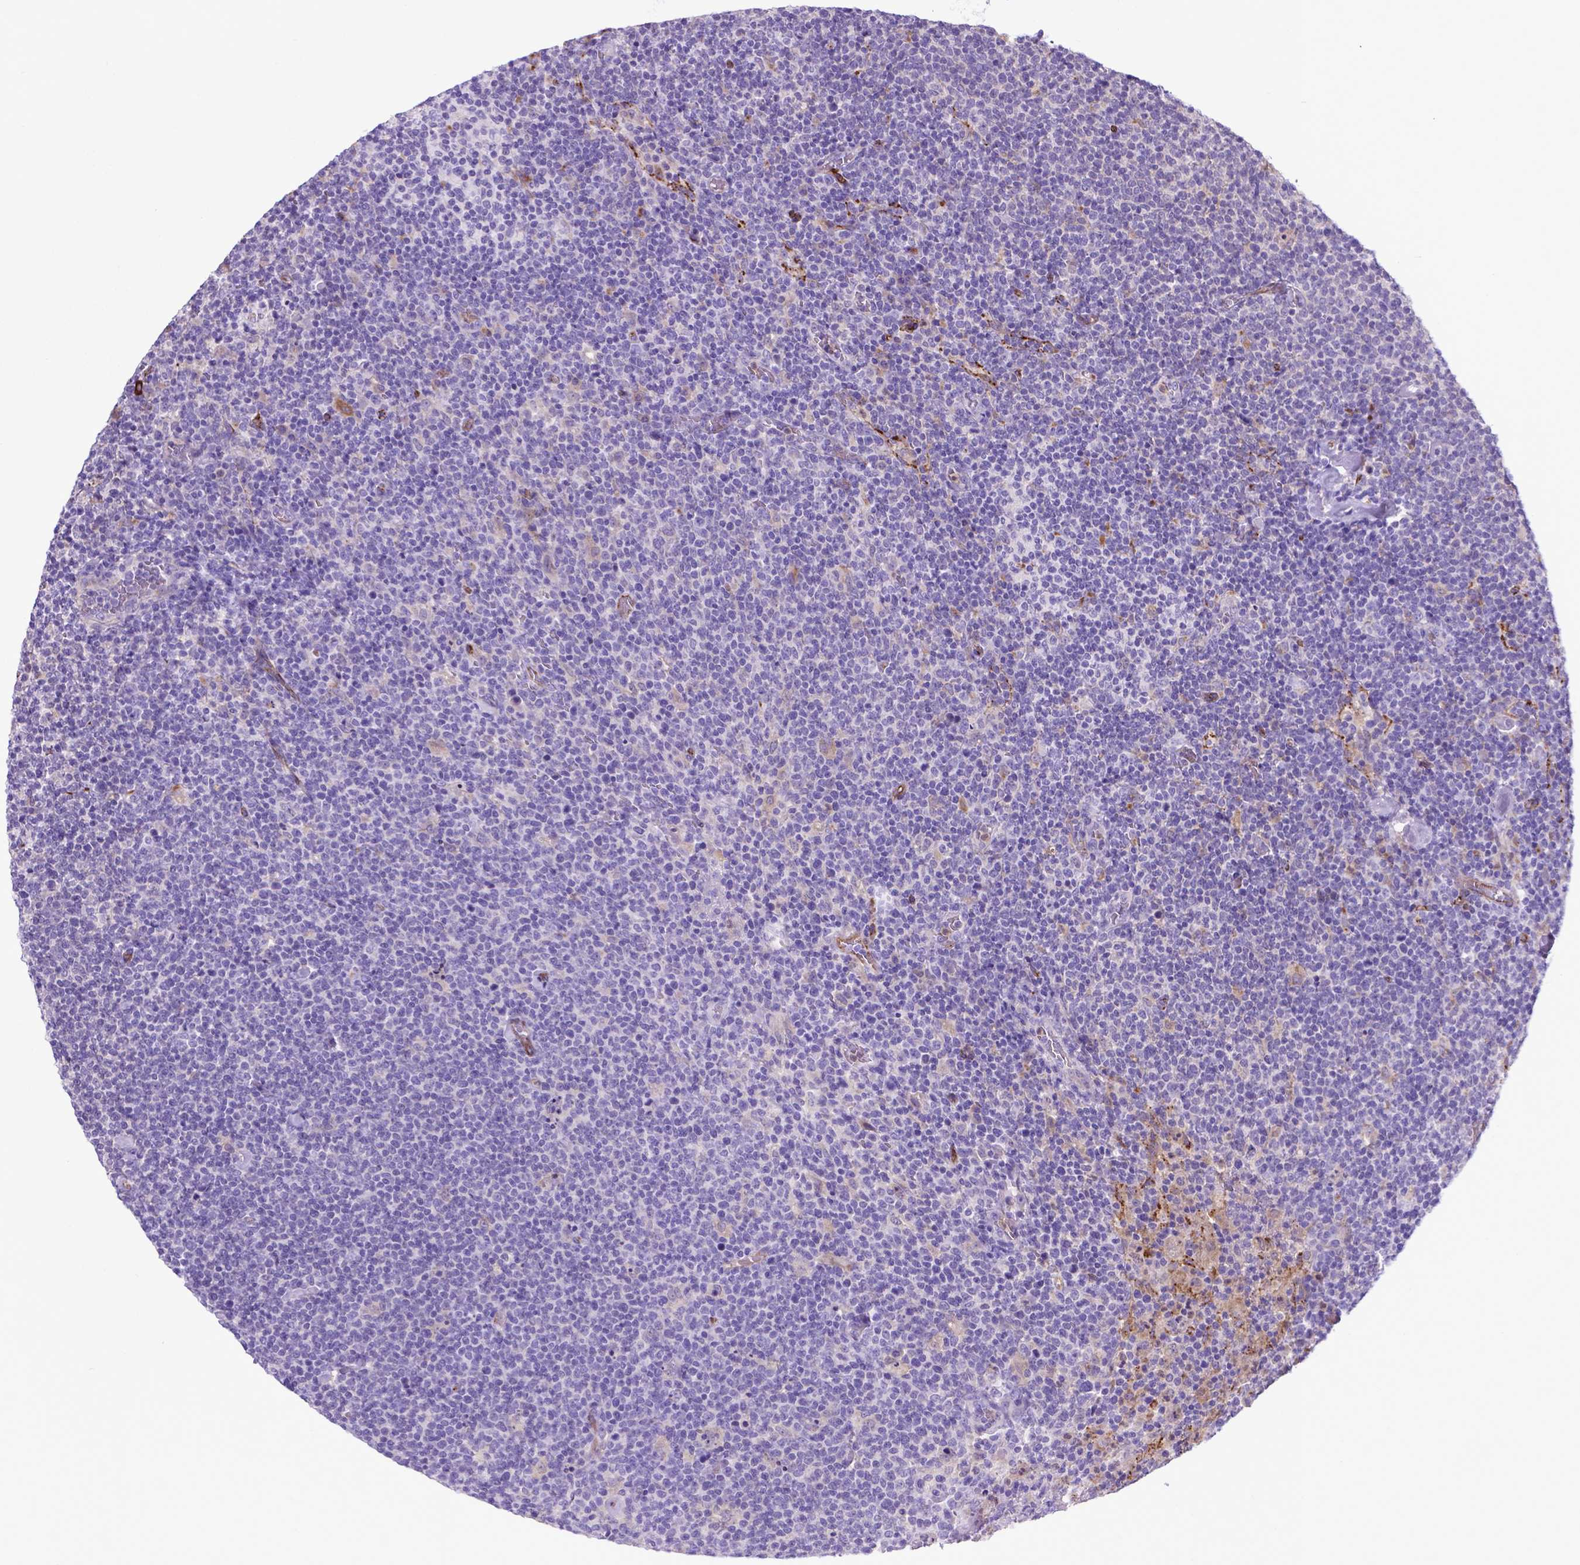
{"staining": {"intensity": "negative", "quantity": "none", "location": "none"}, "tissue": "lymphoma", "cell_type": "Tumor cells", "image_type": "cancer", "snomed": [{"axis": "morphology", "description": "Malignant lymphoma, non-Hodgkin's type, High grade"}, {"axis": "topography", "description": "Lymph node"}], "caption": "The micrograph displays no significant staining in tumor cells of lymphoma.", "gene": "LZTR1", "patient": {"sex": "male", "age": 61}}